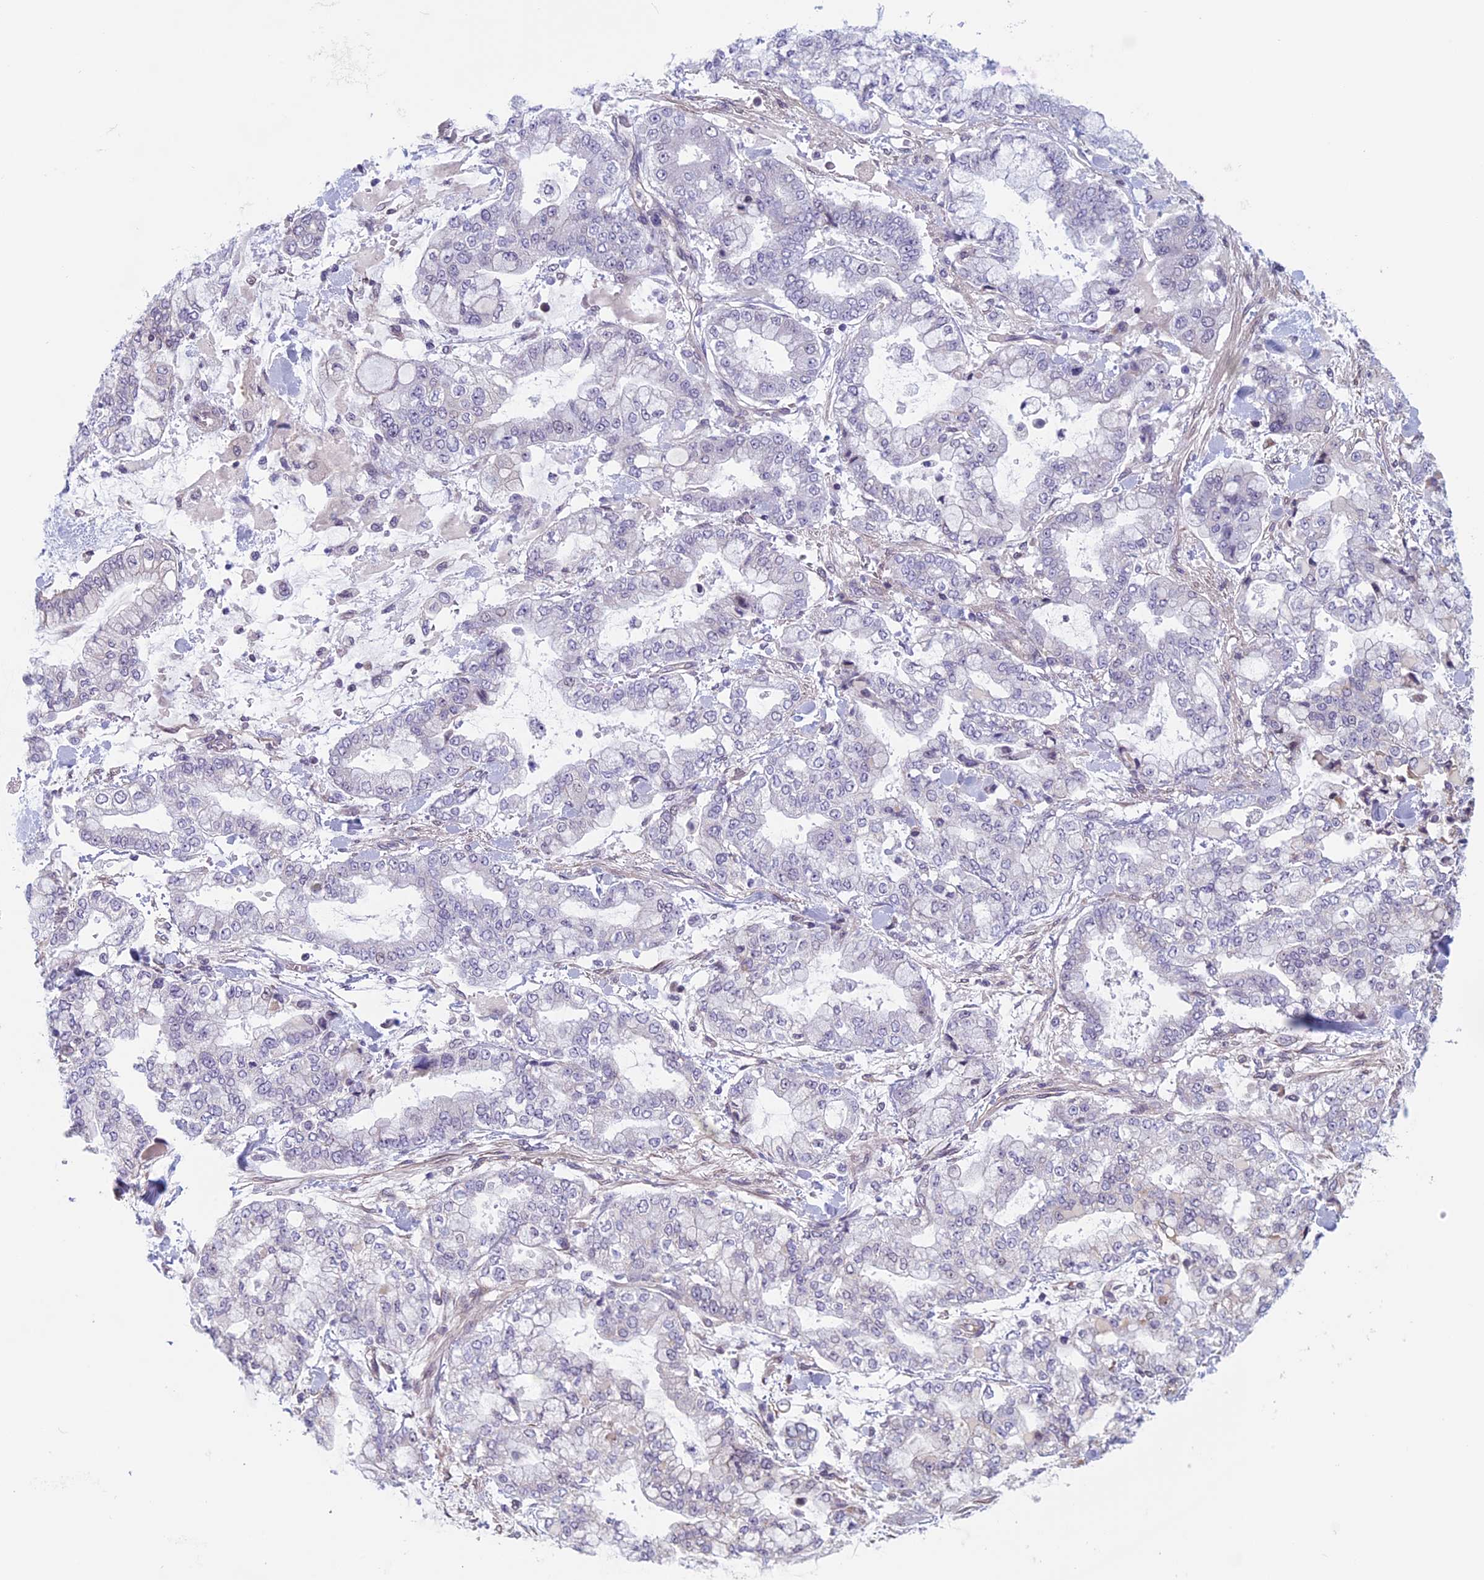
{"staining": {"intensity": "negative", "quantity": "none", "location": "none"}, "tissue": "stomach cancer", "cell_type": "Tumor cells", "image_type": "cancer", "snomed": [{"axis": "morphology", "description": "Normal tissue, NOS"}, {"axis": "morphology", "description": "Adenocarcinoma, NOS"}, {"axis": "topography", "description": "Stomach, upper"}, {"axis": "topography", "description": "Stomach"}], "caption": "Immunohistochemistry (IHC) of stomach cancer (adenocarcinoma) shows no expression in tumor cells. Nuclei are stained in blue.", "gene": "SLC1A6", "patient": {"sex": "male", "age": 76}}